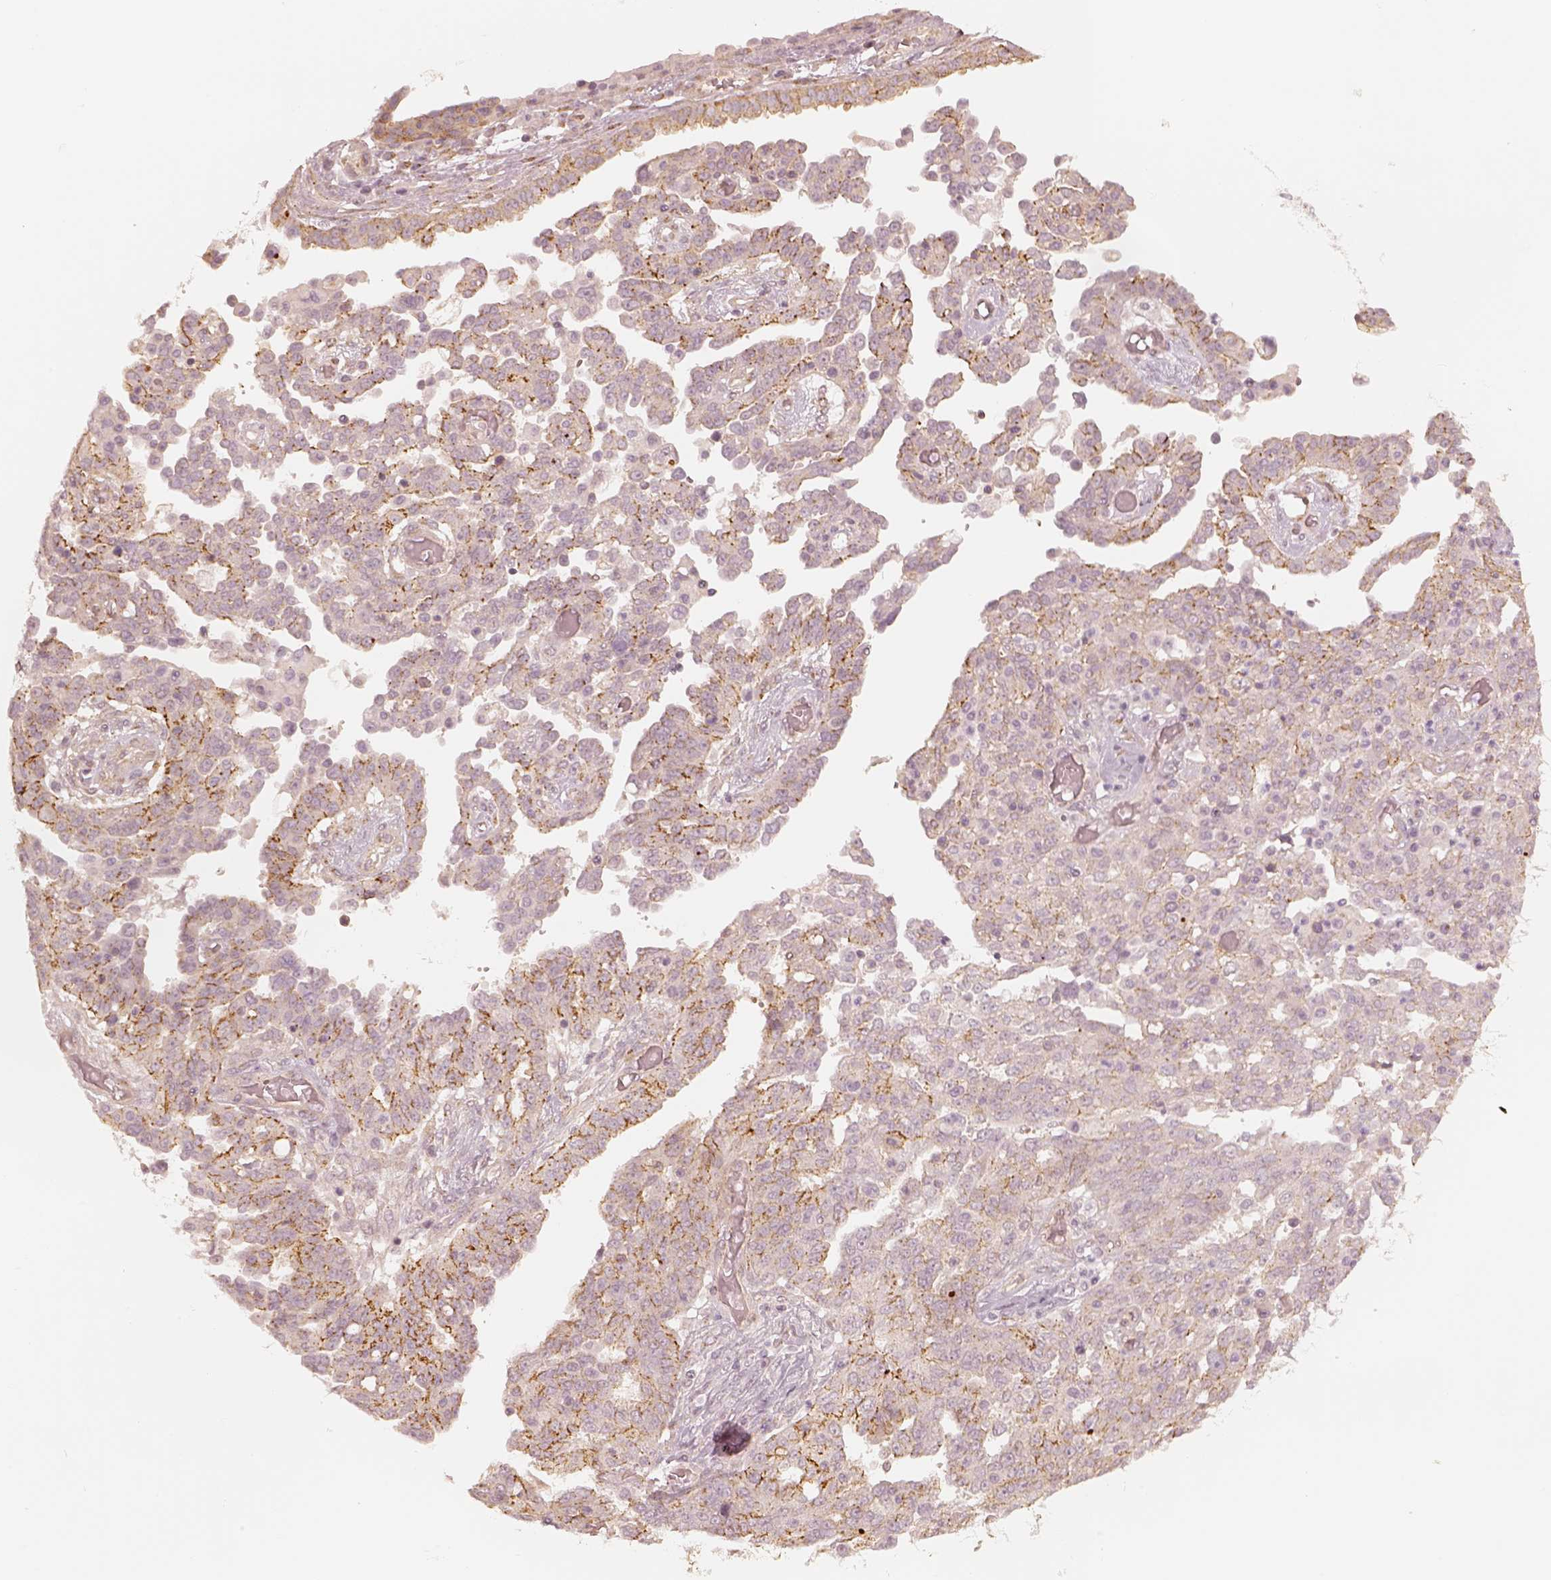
{"staining": {"intensity": "moderate", "quantity": "<25%", "location": "cytoplasmic/membranous"}, "tissue": "ovarian cancer", "cell_type": "Tumor cells", "image_type": "cancer", "snomed": [{"axis": "morphology", "description": "Cystadenocarcinoma, serous, NOS"}, {"axis": "topography", "description": "Ovary"}], "caption": "This image shows IHC staining of human serous cystadenocarcinoma (ovarian), with low moderate cytoplasmic/membranous expression in about <25% of tumor cells.", "gene": "GORASP2", "patient": {"sex": "female", "age": 67}}